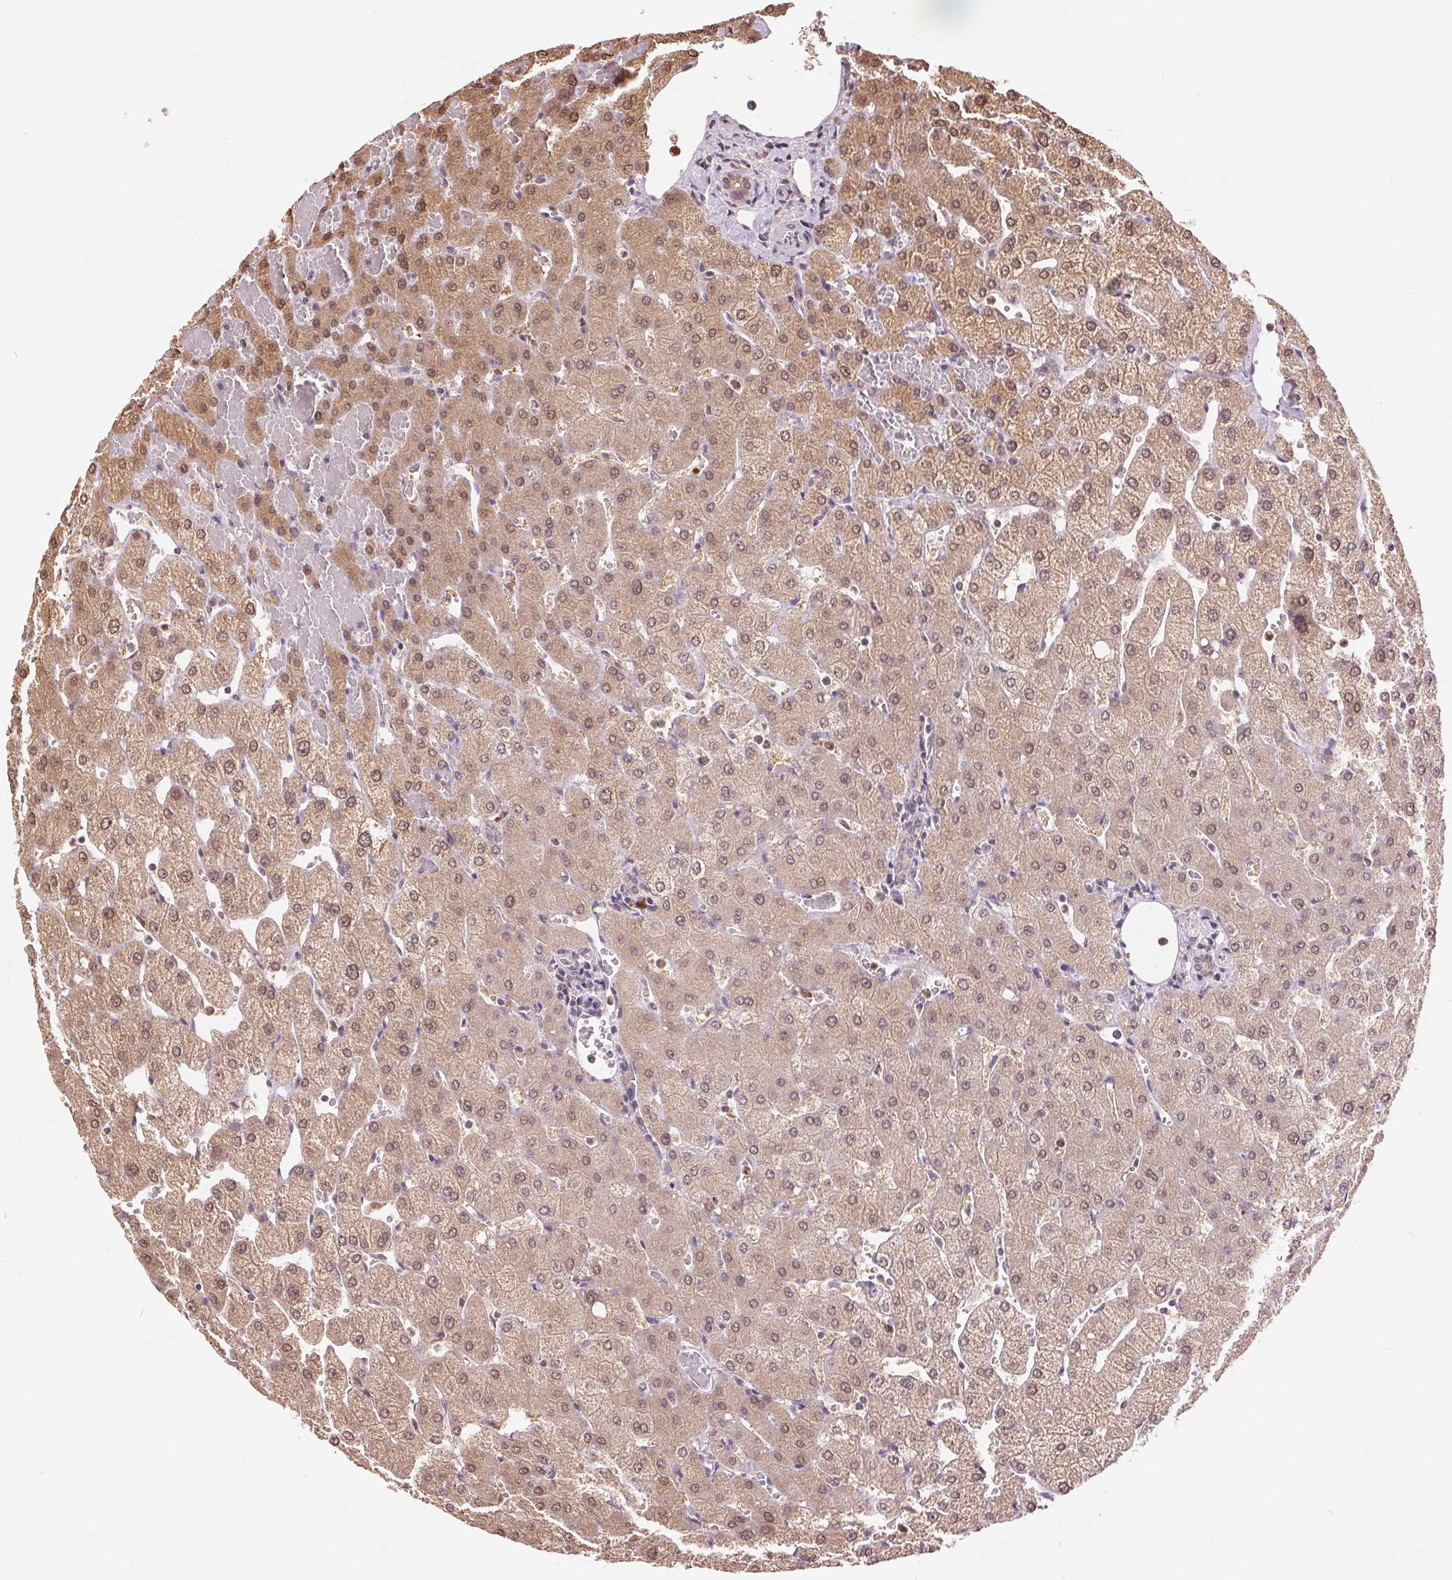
{"staining": {"intensity": "weak", "quantity": "25%-75%", "location": "nuclear"}, "tissue": "liver", "cell_type": "Cholangiocytes", "image_type": "normal", "snomed": [{"axis": "morphology", "description": "Normal tissue, NOS"}, {"axis": "topography", "description": "Liver"}], "caption": "A brown stain labels weak nuclear staining of a protein in cholangiocytes of unremarkable liver. The staining was performed using DAB (3,3'-diaminobenzidine) to visualize the protein expression in brown, while the nuclei were stained in blue with hematoxylin (Magnification: 20x).", "gene": "TMEM273", "patient": {"sex": "female", "age": 54}}